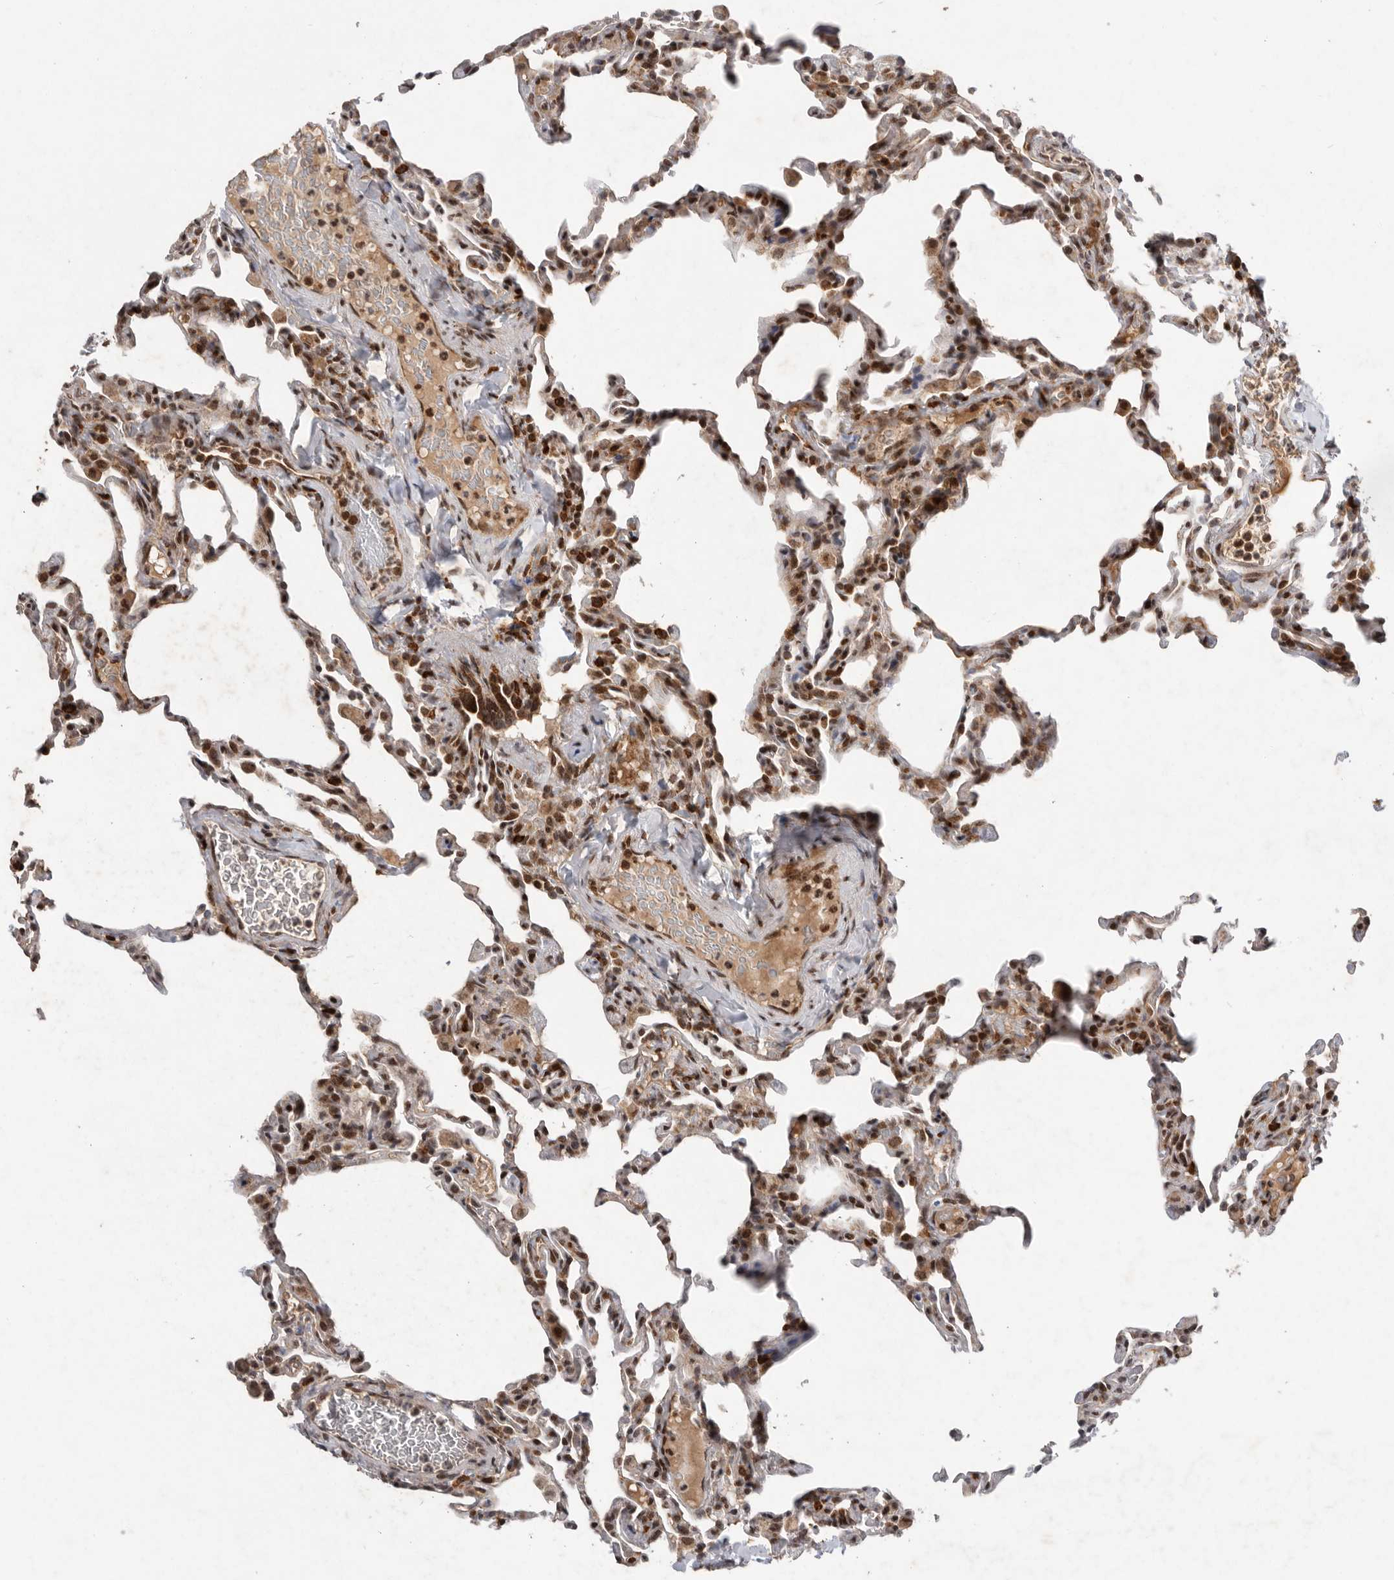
{"staining": {"intensity": "moderate", "quantity": "25%-75%", "location": "cytoplasmic/membranous,nuclear"}, "tissue": "lung", "cell_type": "Alveolar cells", "image_type": "normal", "snomed": [{"axis": "morphology", "description": "Normal tissue, NOS"}, {"axis": "topography", "description": "Lung"}], "caption": "A histopathology image of human lung stained for a protein shows moderate cytoplasmic/membranous,nuclear brown staining in alveolar cells. (Brightfield microscopy of DAB IHC at high magnification).", "gene": "FZD3", "patient": {"sex": "male", "age": 20}}